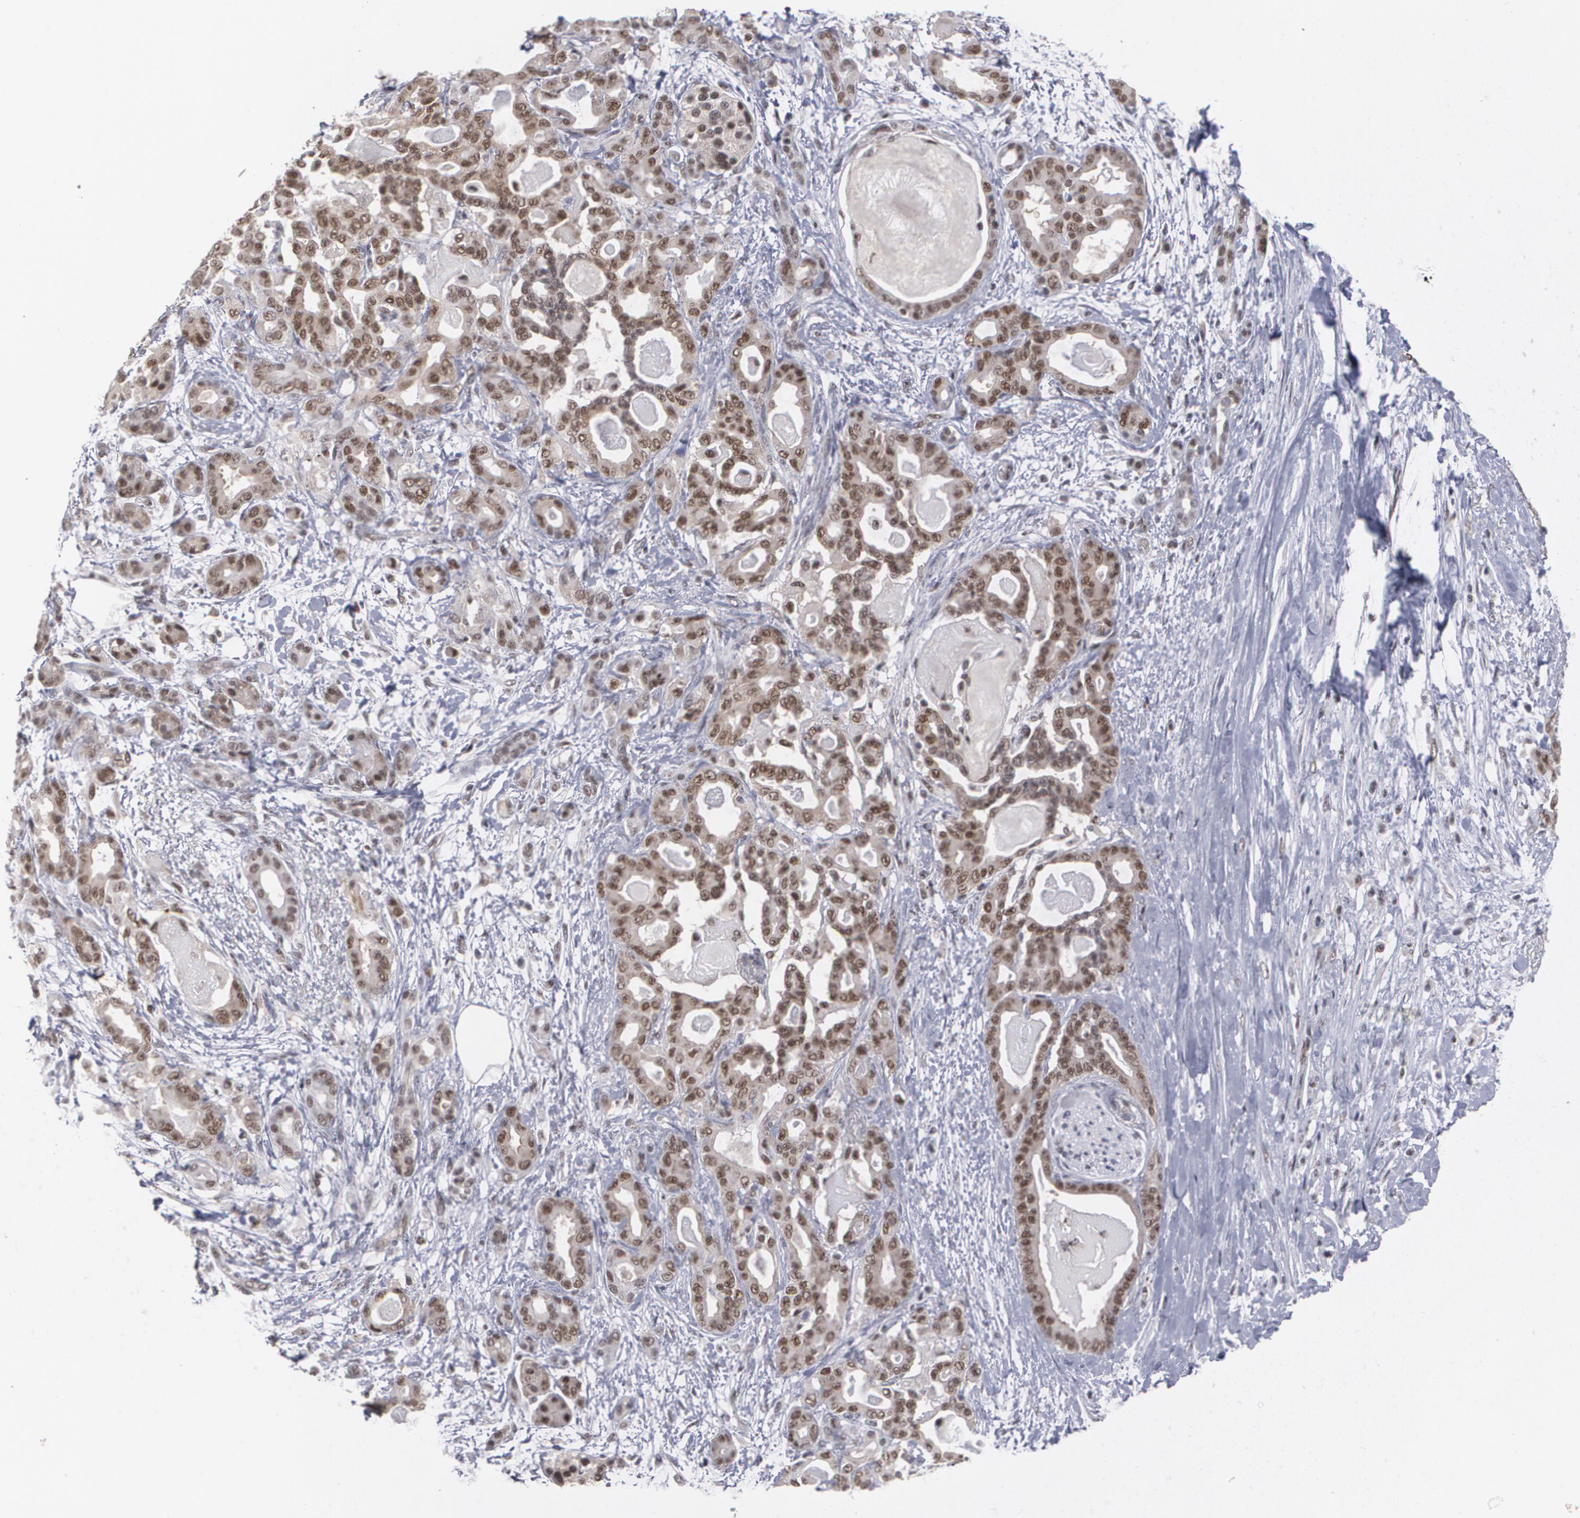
{"staining": {"intensity": "moderate", "quantity": ">75%", "location": "nuclear"}, "tissue": "pancreatic cancer", "cell_type": "Tumor cells", "image_type": "cancer", "snomed": [{"axis": "morphology", "description": "Adenocarcinoma, NOS"}, {"axis": "topography", "description": "Pancreas"}], "caption": "Protein positivity by immunohistochemistry (IHC) displays moderate nuclear staining in approximately >75% of tumor cells in pancreatic cancer. (DAB (3,3'-diaminobenzidine) = brown stain, brightfield microscopy at high magnification).", "gene": "INTS6", "patient": {"sex": "male", "age": 63}}